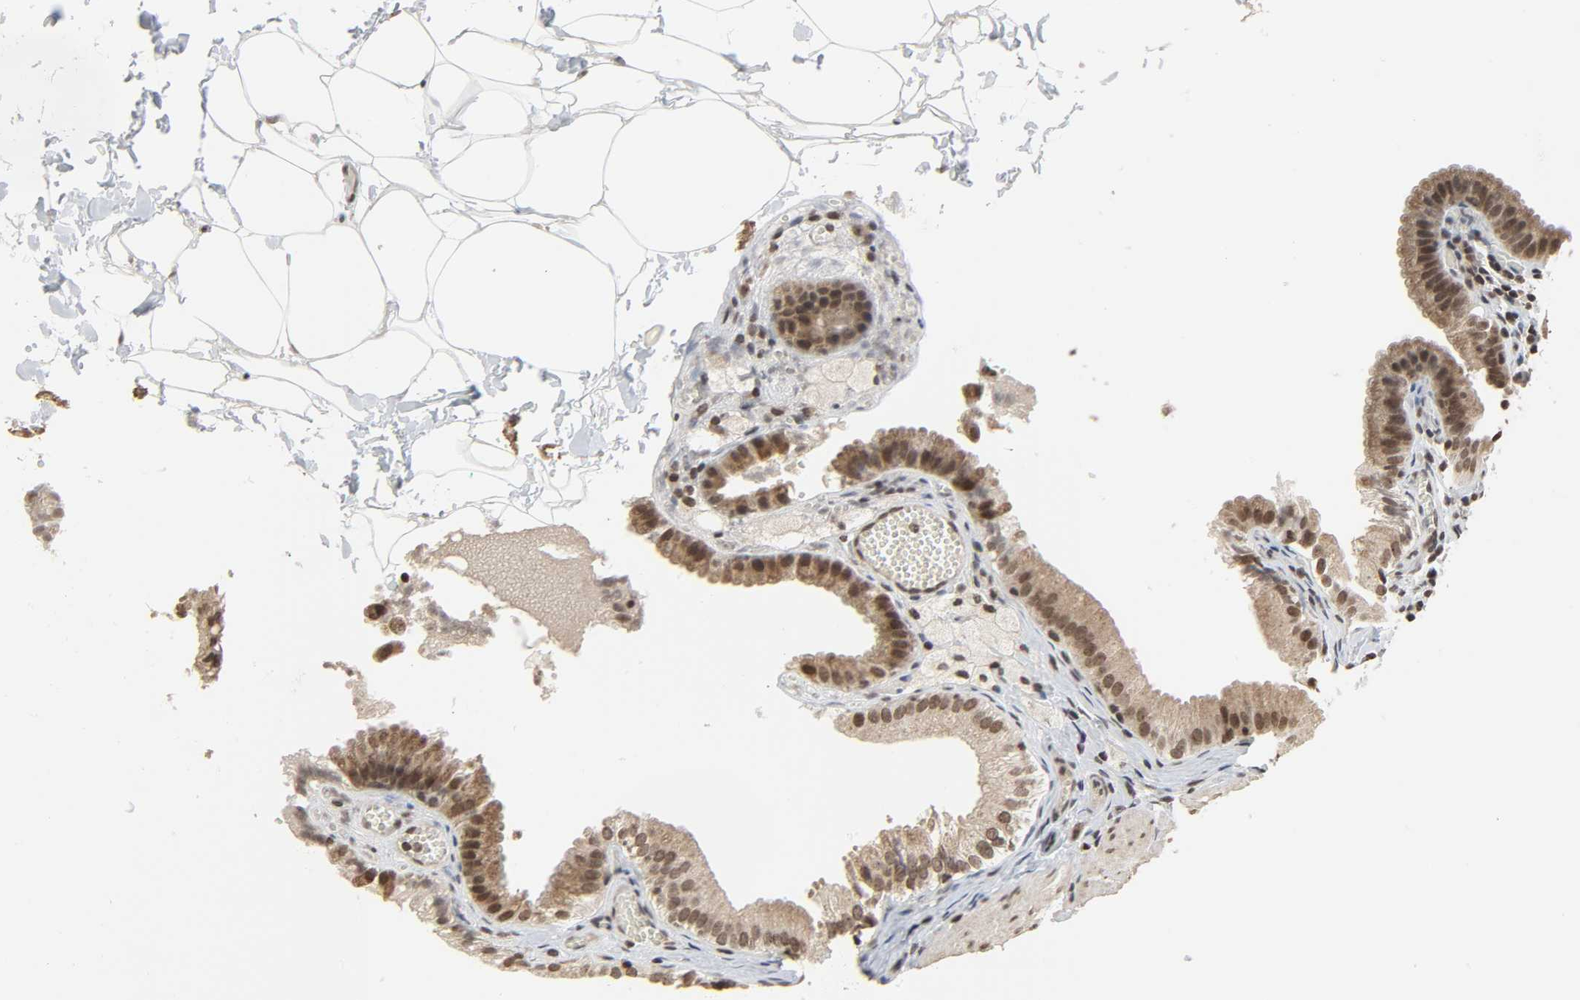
{"staining": {"intensity": "moderate", "quantity": "25%-75%", "location": "nuclear"}, "tissue": "gallbladder", "cell_type": "Glandular cells", "image_type": "normal", "snomed": [{"axis": "morphology", "description": "Normal tissue, NOS"}, {"axis": "topography", "description": "Gallbladder"}], "caption": "The histopathology image displays staining of unremarkable gallbladder, revealing moderate nuclear protein staining (brown color) within glandular cells.", "gene": "XRCC1", "patient": {"sex": "female", "age": 24}}